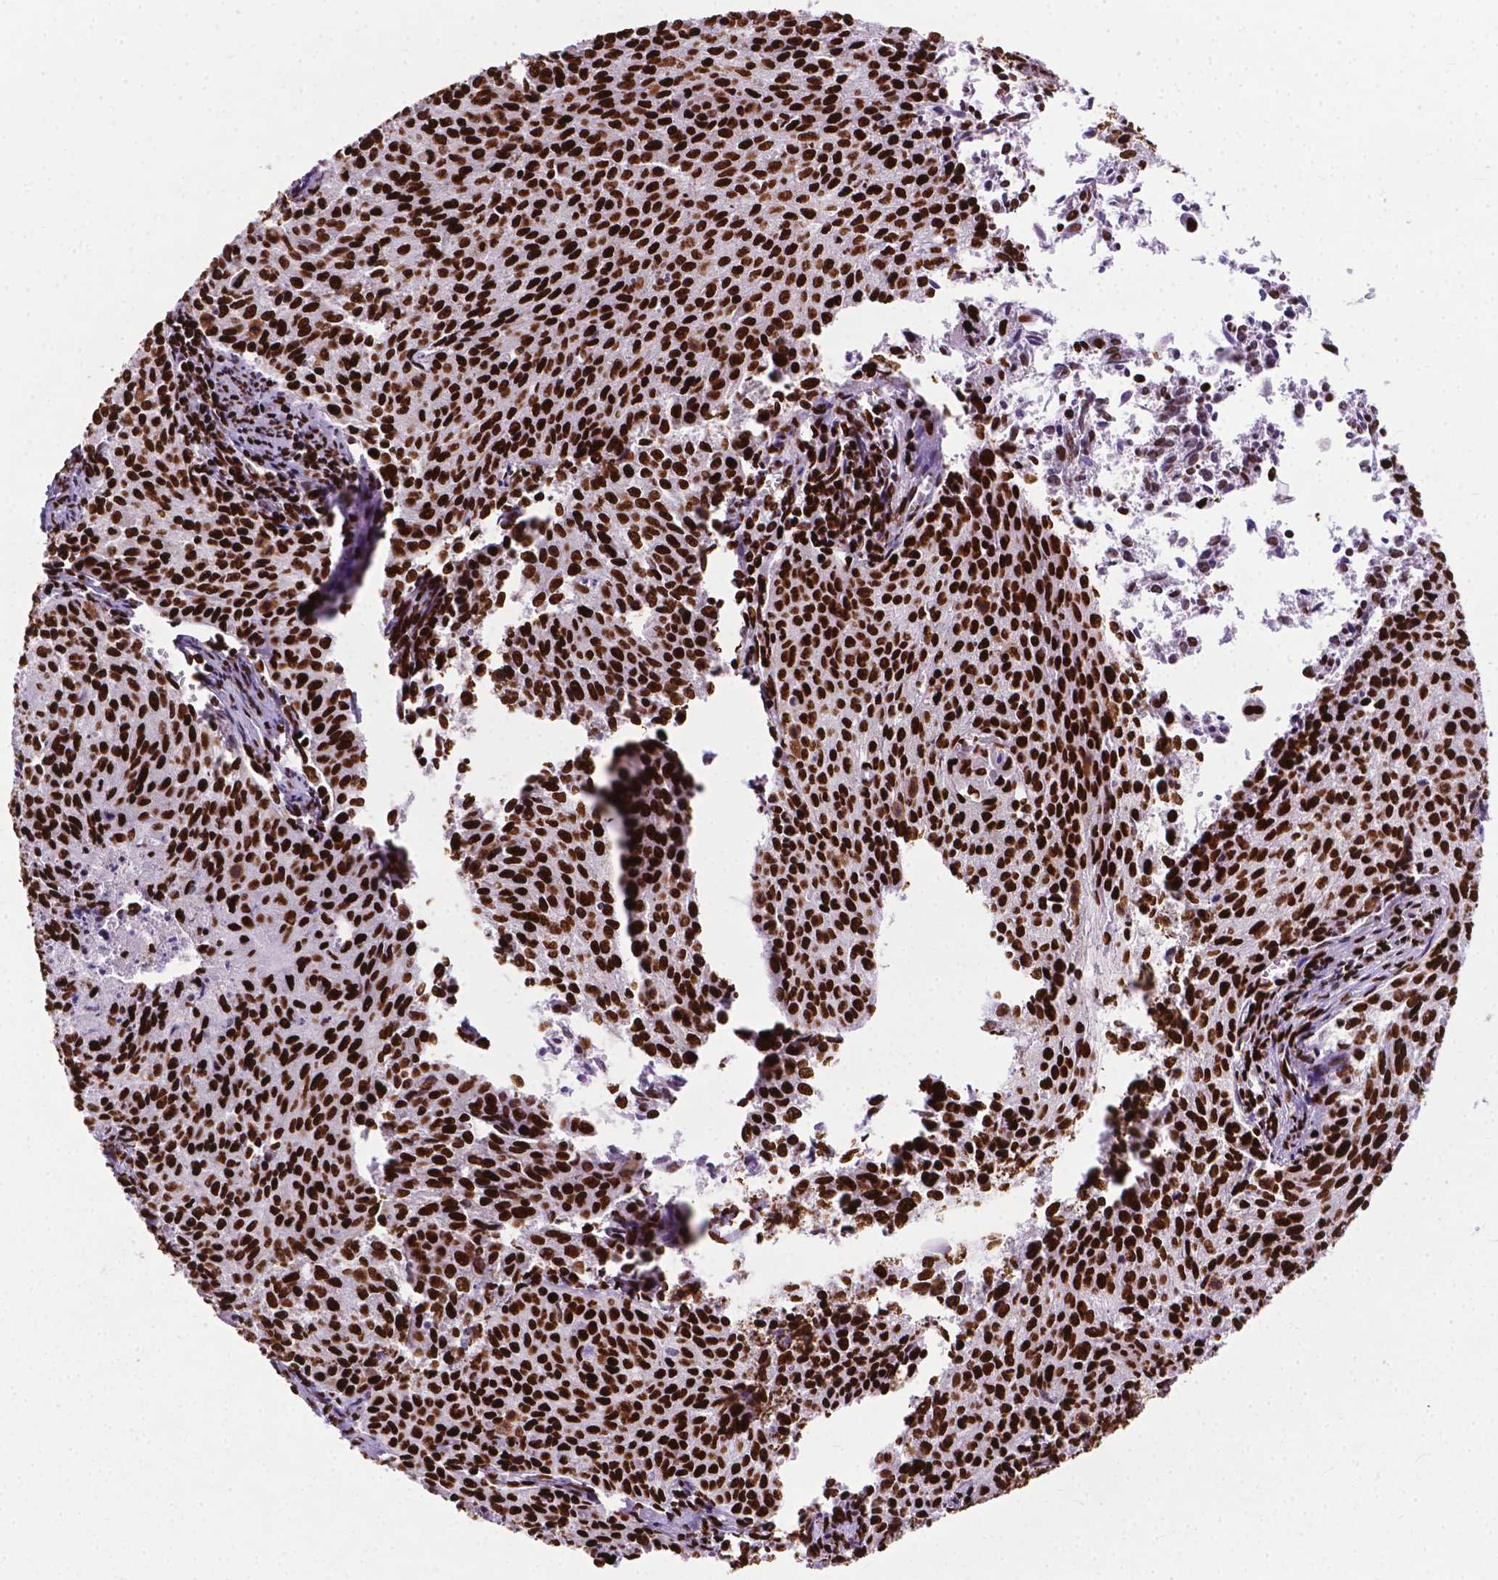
{"staining": {"intensity": "strong", "quantity": ">75%", "location": "nuclear"}, "tissue": "cervical cancer", "cell_type": "Tumor cells", "image_type": "cancer", "snomed": [{"axis": "morphology", "description": "Squamous cell carcinoma, NOS"}, {"axis": "topography", "description": "Cervix"}], "caption": "The micrograph displays immunohistochemical staining of squamous cell carcinoma (cervical). There is strong nuclear expression is seen in approximately >75% of tumor cells. (Brightfield microscopy of DAB IHC at high magnification).", "gene": "SMIM5", "patient": {"sex": "female", "age": 38}}